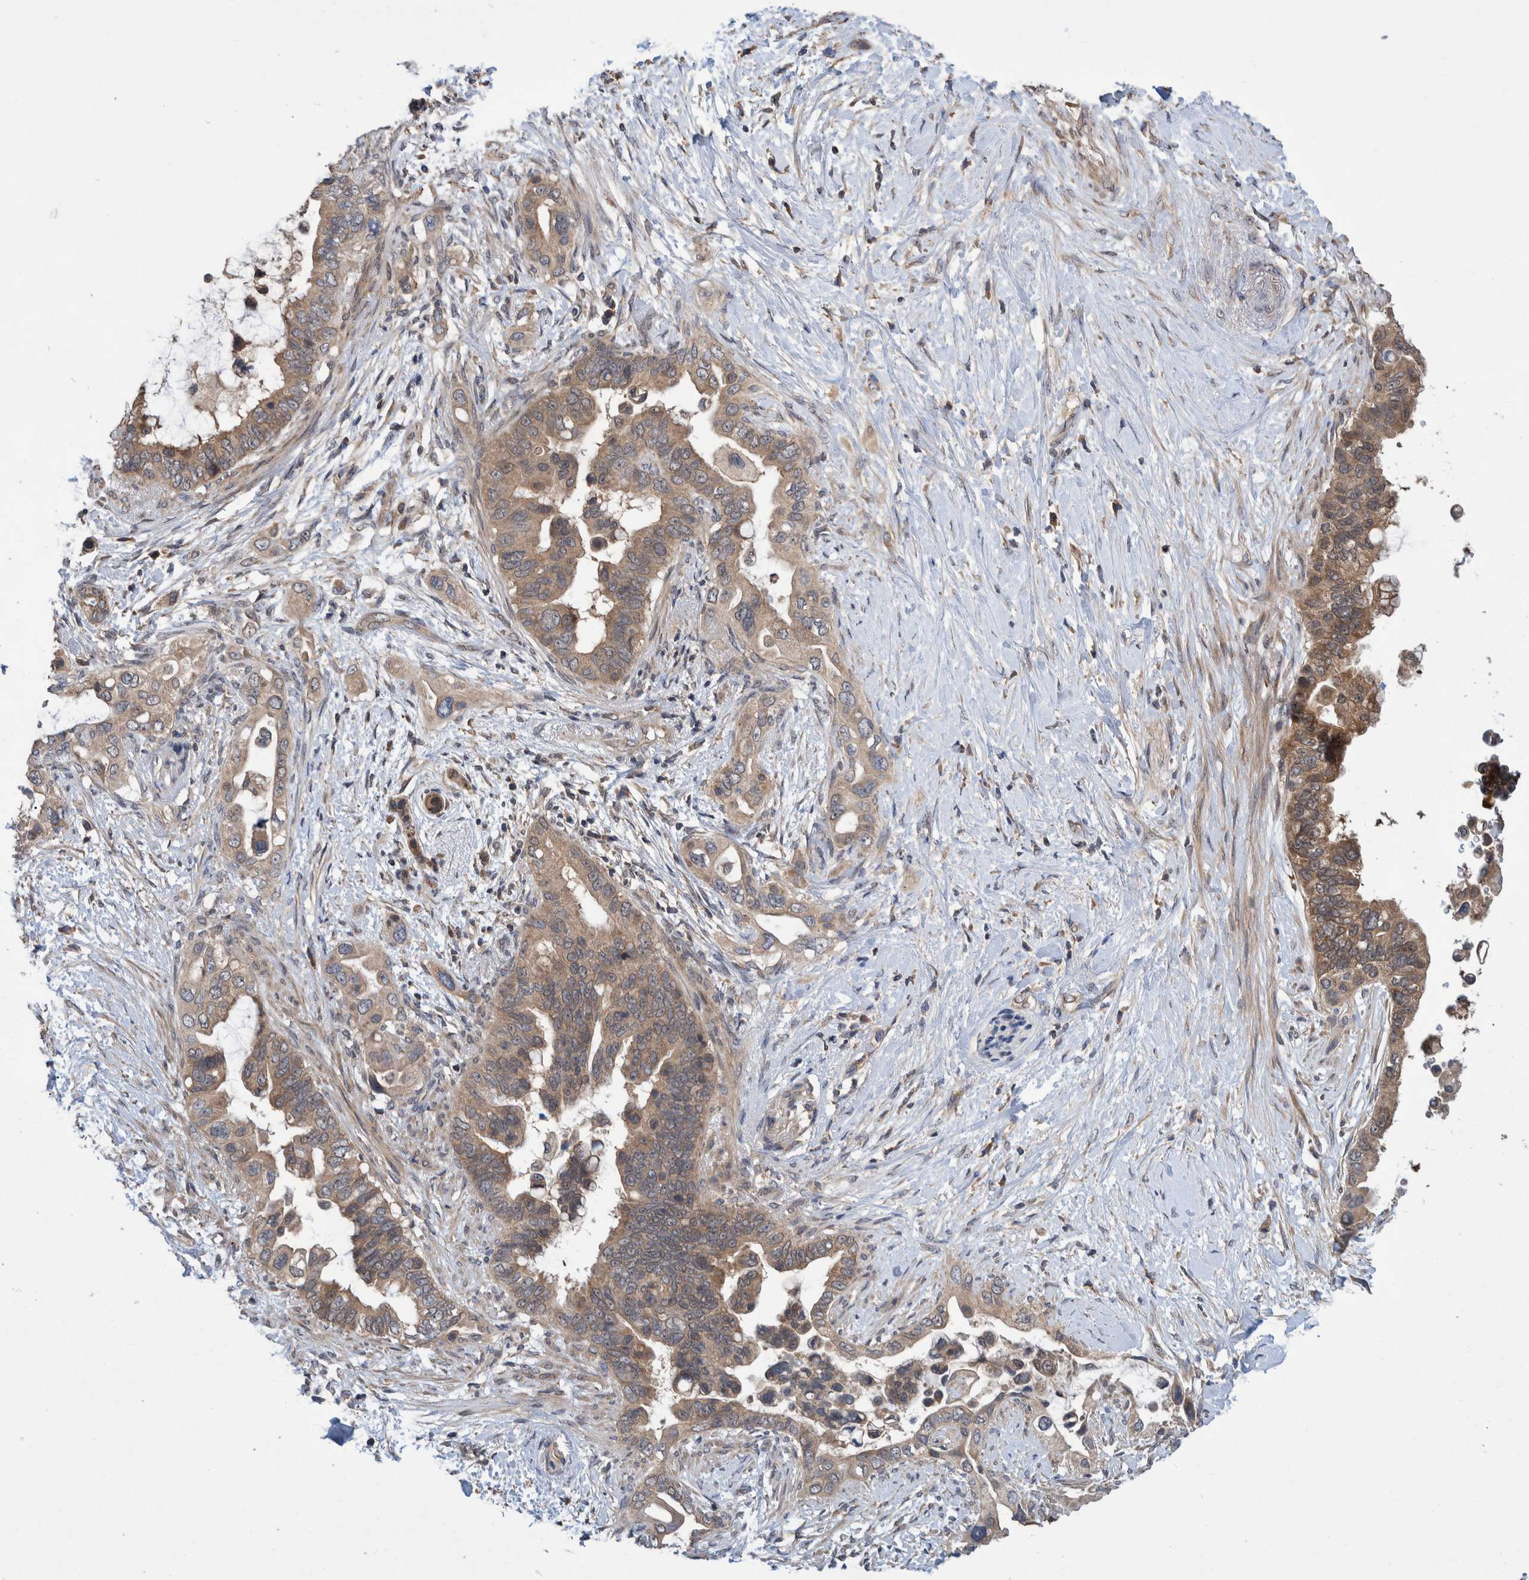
{"staining": {"intensity": "moderate", "quantity": ">75%", "location": "cytoplasmic/membranous"}, "tissue": "pancreatic cancer", "cell_type": "Tumor cells", "image_type": "cancer", "snomed": [{"axis": "morphology", "description": "Adenocarcinoma, NOS"}, {"axis": "topography", "description": "Pancreas"}], "caption": "Human pancreatic cancer stained for a protein (brown) exhibits moderate cytoplasmic/membranous positive positivity in about >75% of tumor cells.", "gene": "PLPBP", "patient": {"sex": "female", "age": 56}}